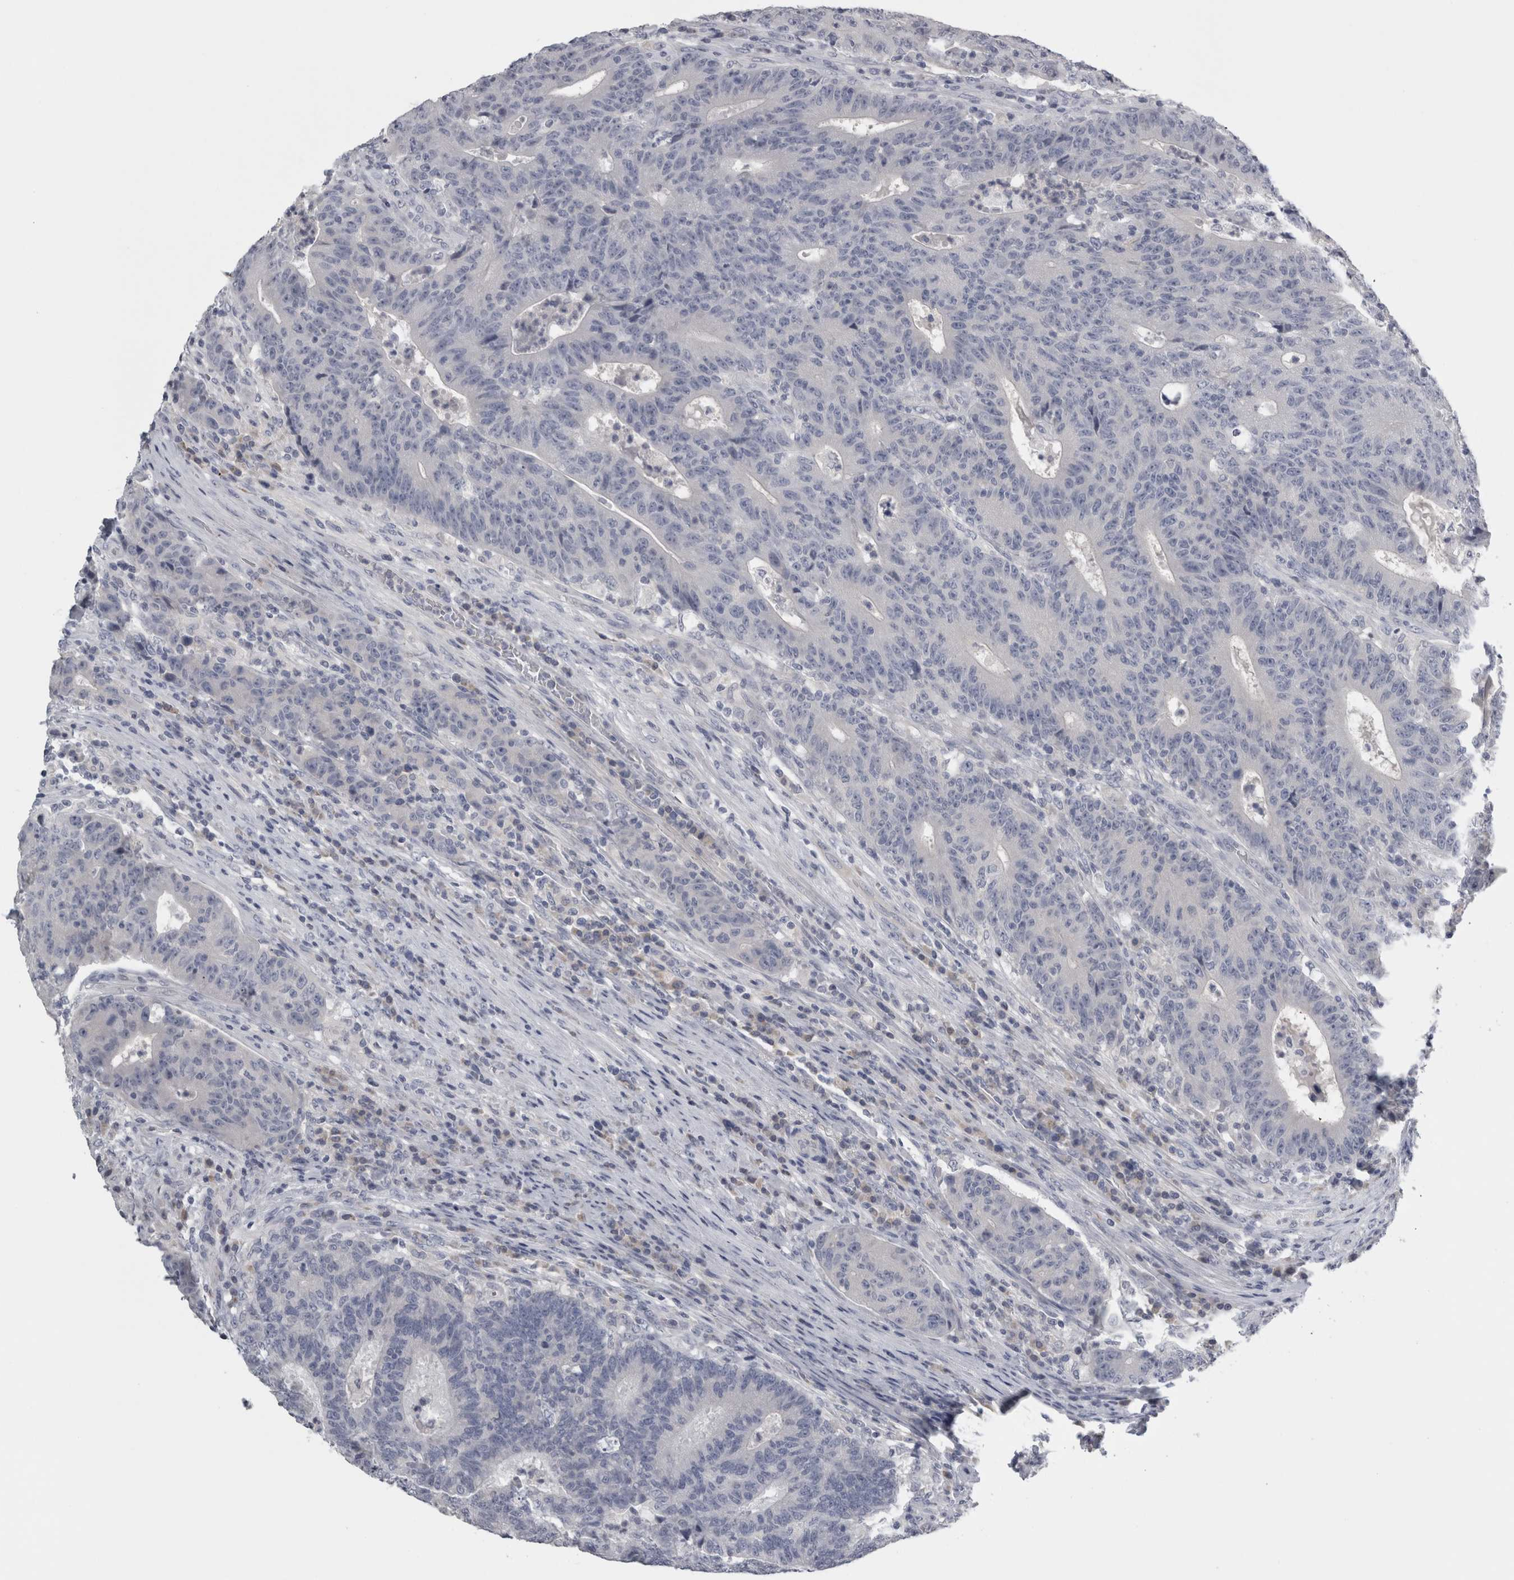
{"staining": {"intensity": "negative", "quantity": "none", "location": "none"}, "tissue": "colorectal cancer", "cell_type": "Tumor cells", "image_type": "cancer", "snomed": [{"axis": "morphology", "description": "Normal tissue, NOS"}, {"axis": "morphology", "description": "Adenocarcinoma, NOS"}, {"axis": "topography", "description": "Colon"}], "caption": "This is an IHC image of colorectal cancer (adenocarcinoma). There is no staining in tumor cells.", "gene": "TCAP", "patient": {"sex": "female", "age": 75}}